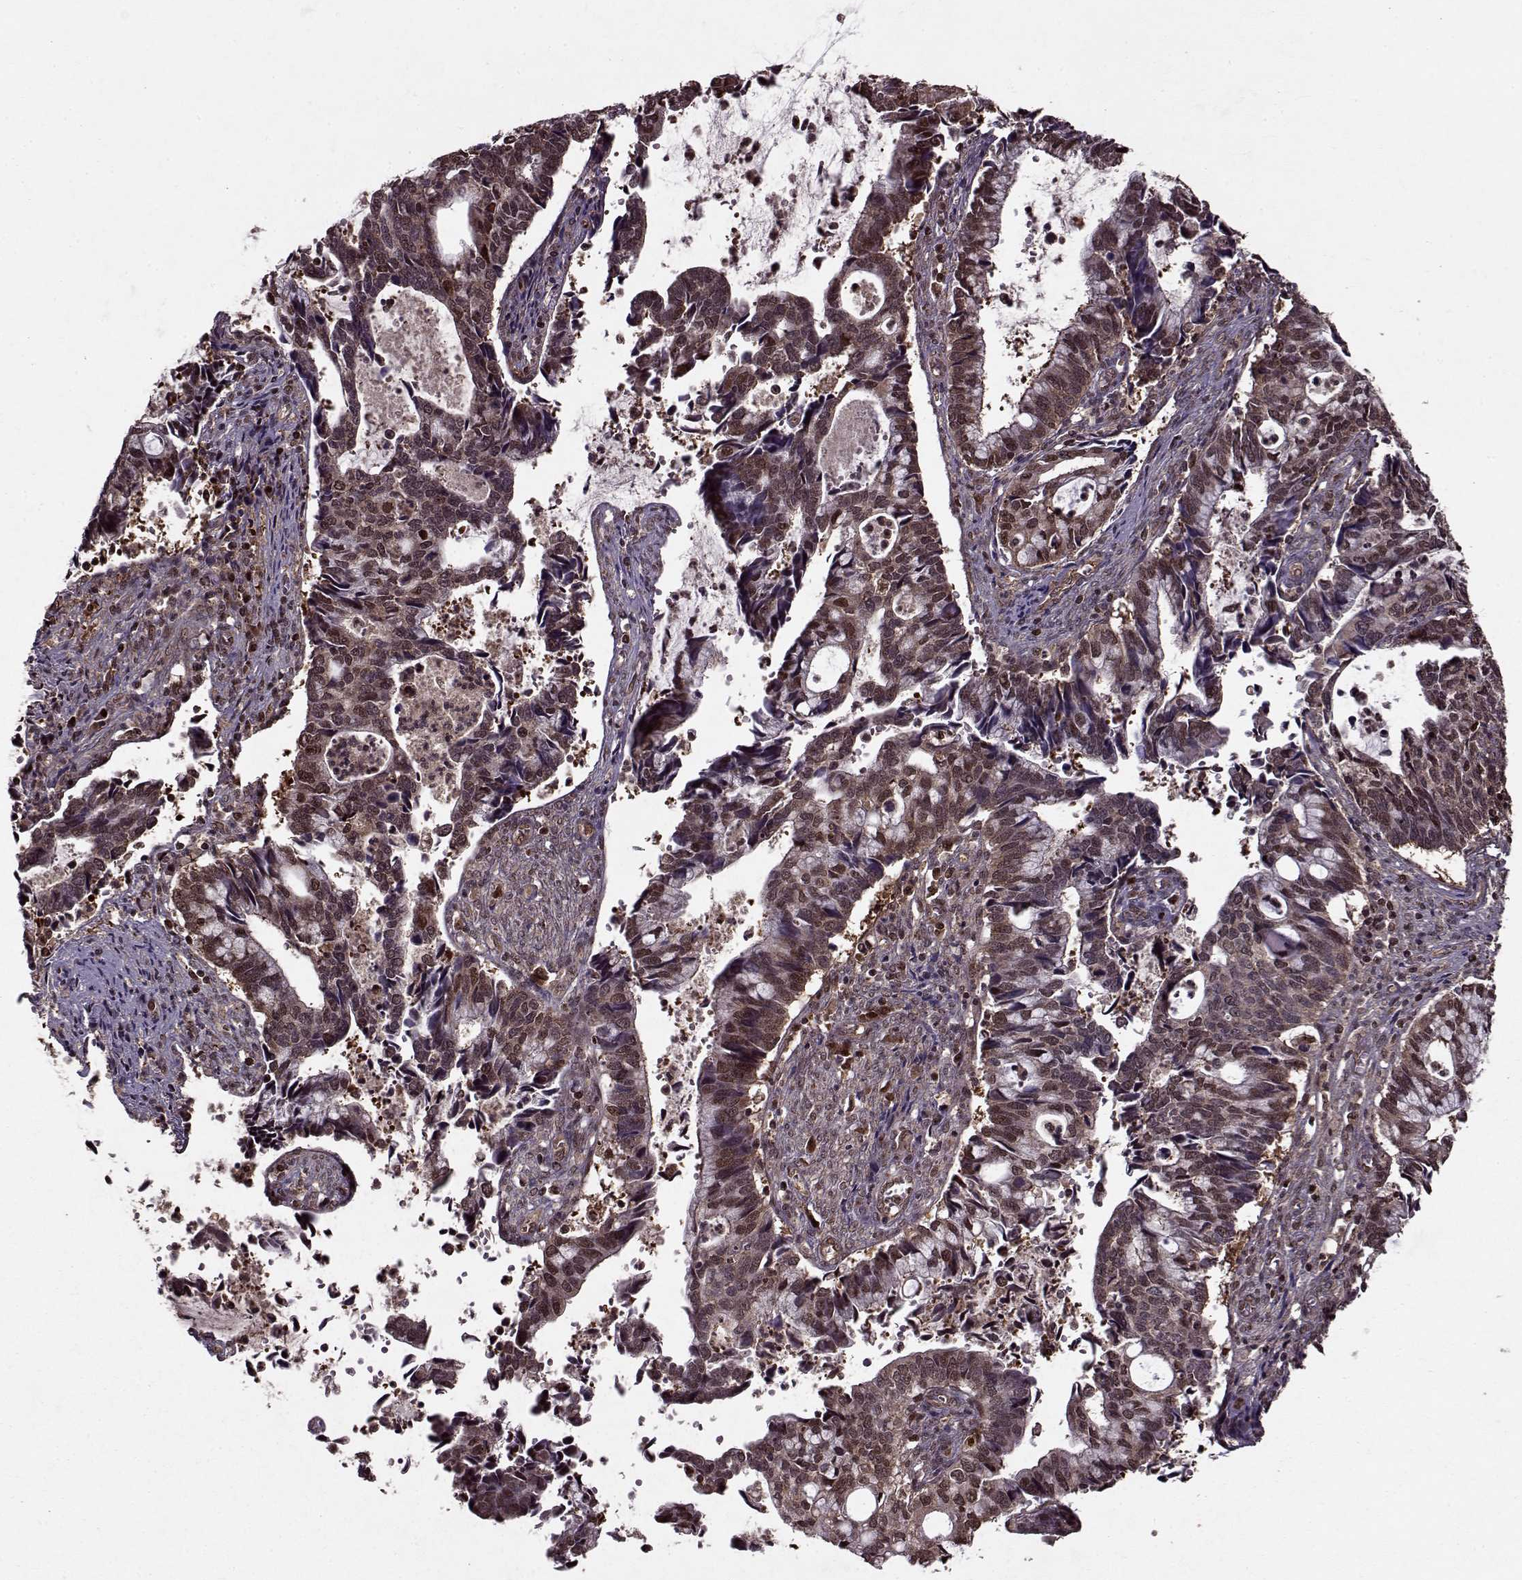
{"staining": {"intensity": "moderate", "quantity": ">75%", "location": "cytoplasmic/membranous,nuclear"}, "tissue": "cervical cancer", "cell_type": "Tumor cells", "image_type": "cancer", "snomed": [{"axis": "morphology", "description": "Adenocarcinoma, NOS"}, {"axis": "topography", "description": "Cervix"}], "caption": "Moderate cytoplasmic/membranous and nuclear staining for a protein is present in about >75% of tumor cells of adenocarcinoma (cervical) using immunohistochemistry.", "gene": "PSMA7", "patient": {"sex": "female", "age": 42}}